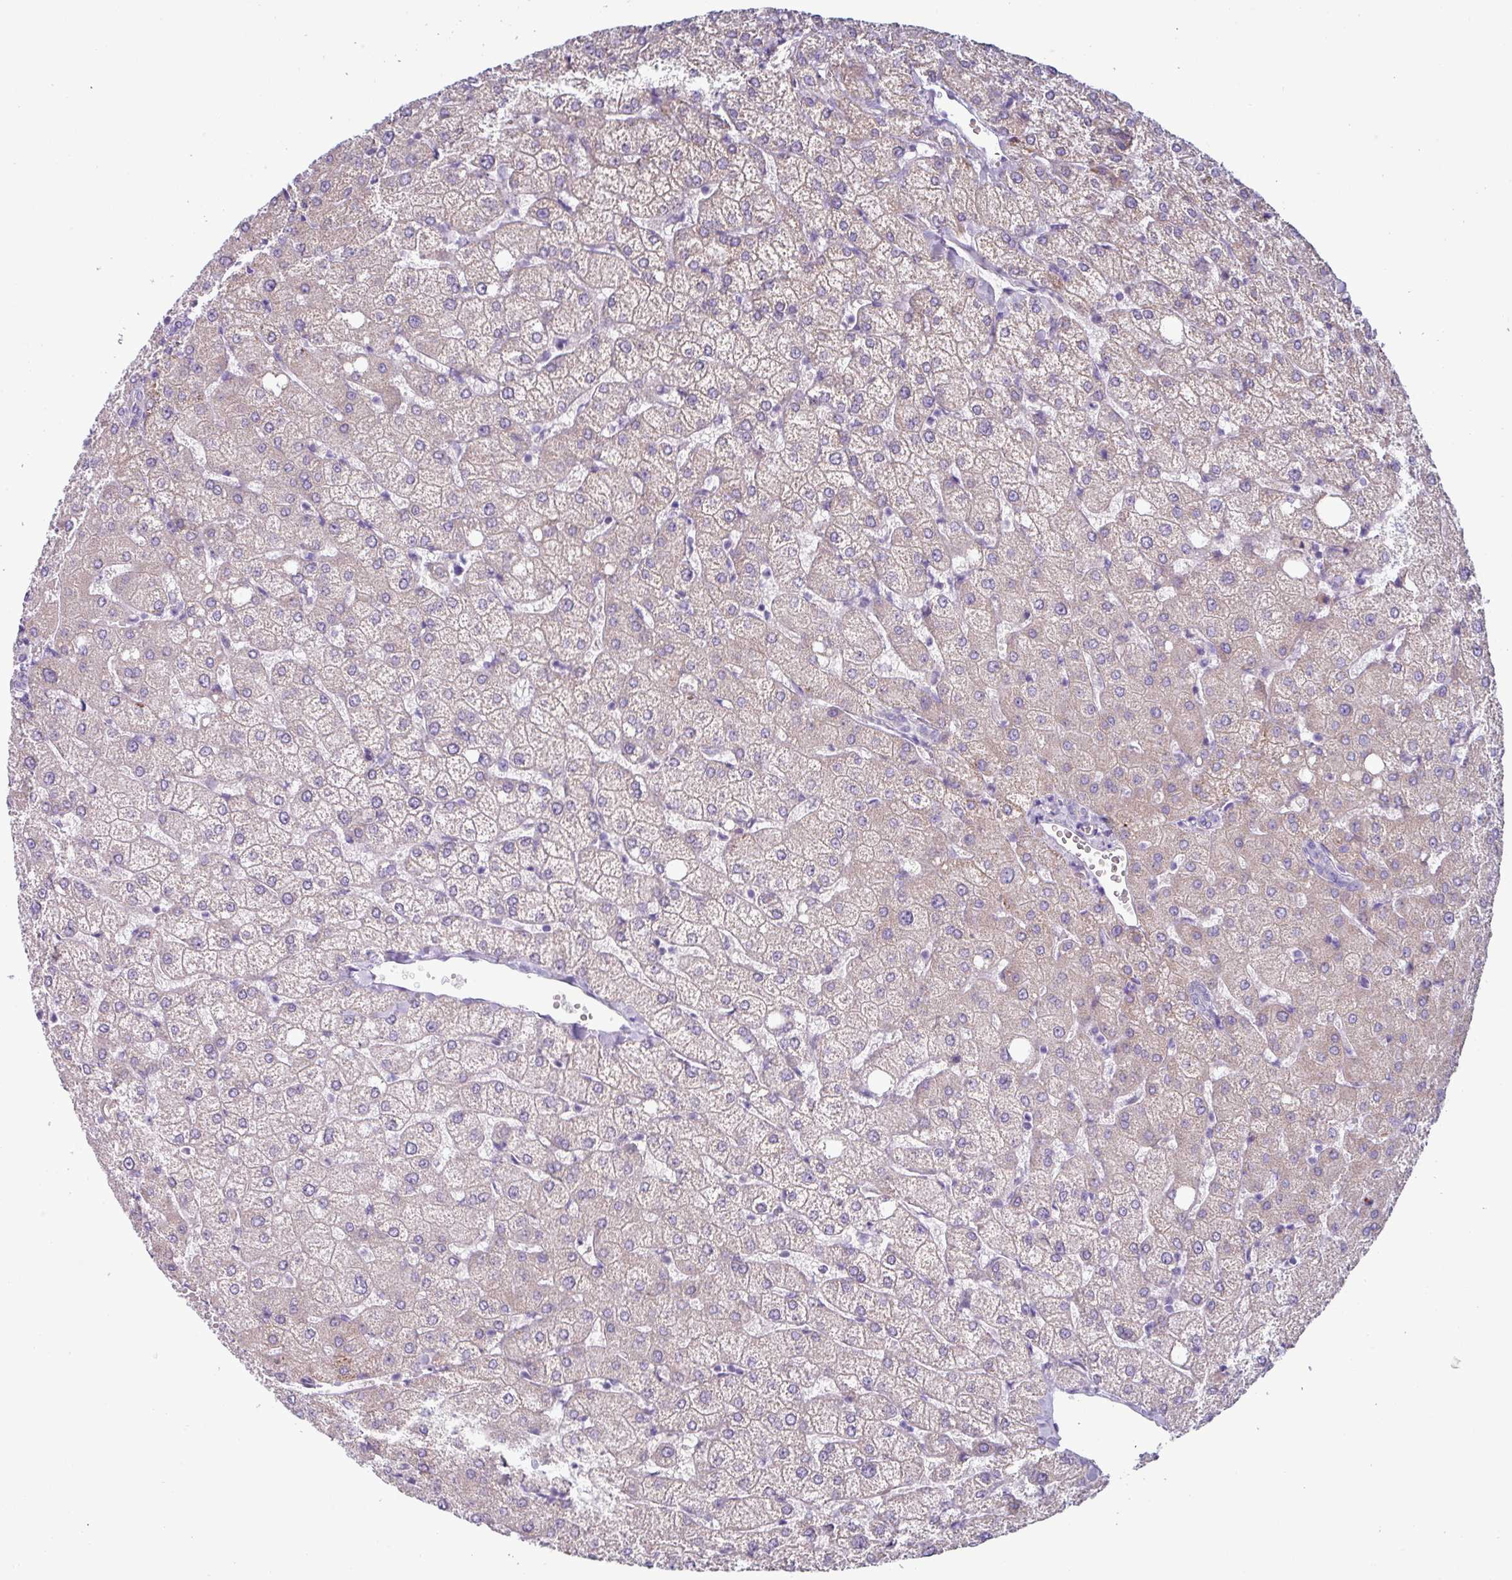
{"staining": {"intensity": "negative", "quantity": "none", "location": "none"}, "tissue": "liver", "cell_type": "Cholangiocytes", "image_type": "normal", "snomed": [{"axis": "morphology", "description": "Normal tissue, NOS"}, {"axis": "topography", "description": "Liver"}], "caption": "Immunohistochemistry micrograph of unremarkable liver: human liver stained with DAB (3,3'-diaminobenzidine) displays no significant protein staining in cholangiocytes.", "gene": "RGS16", "patient": {"sex": "female", "age": 54}}